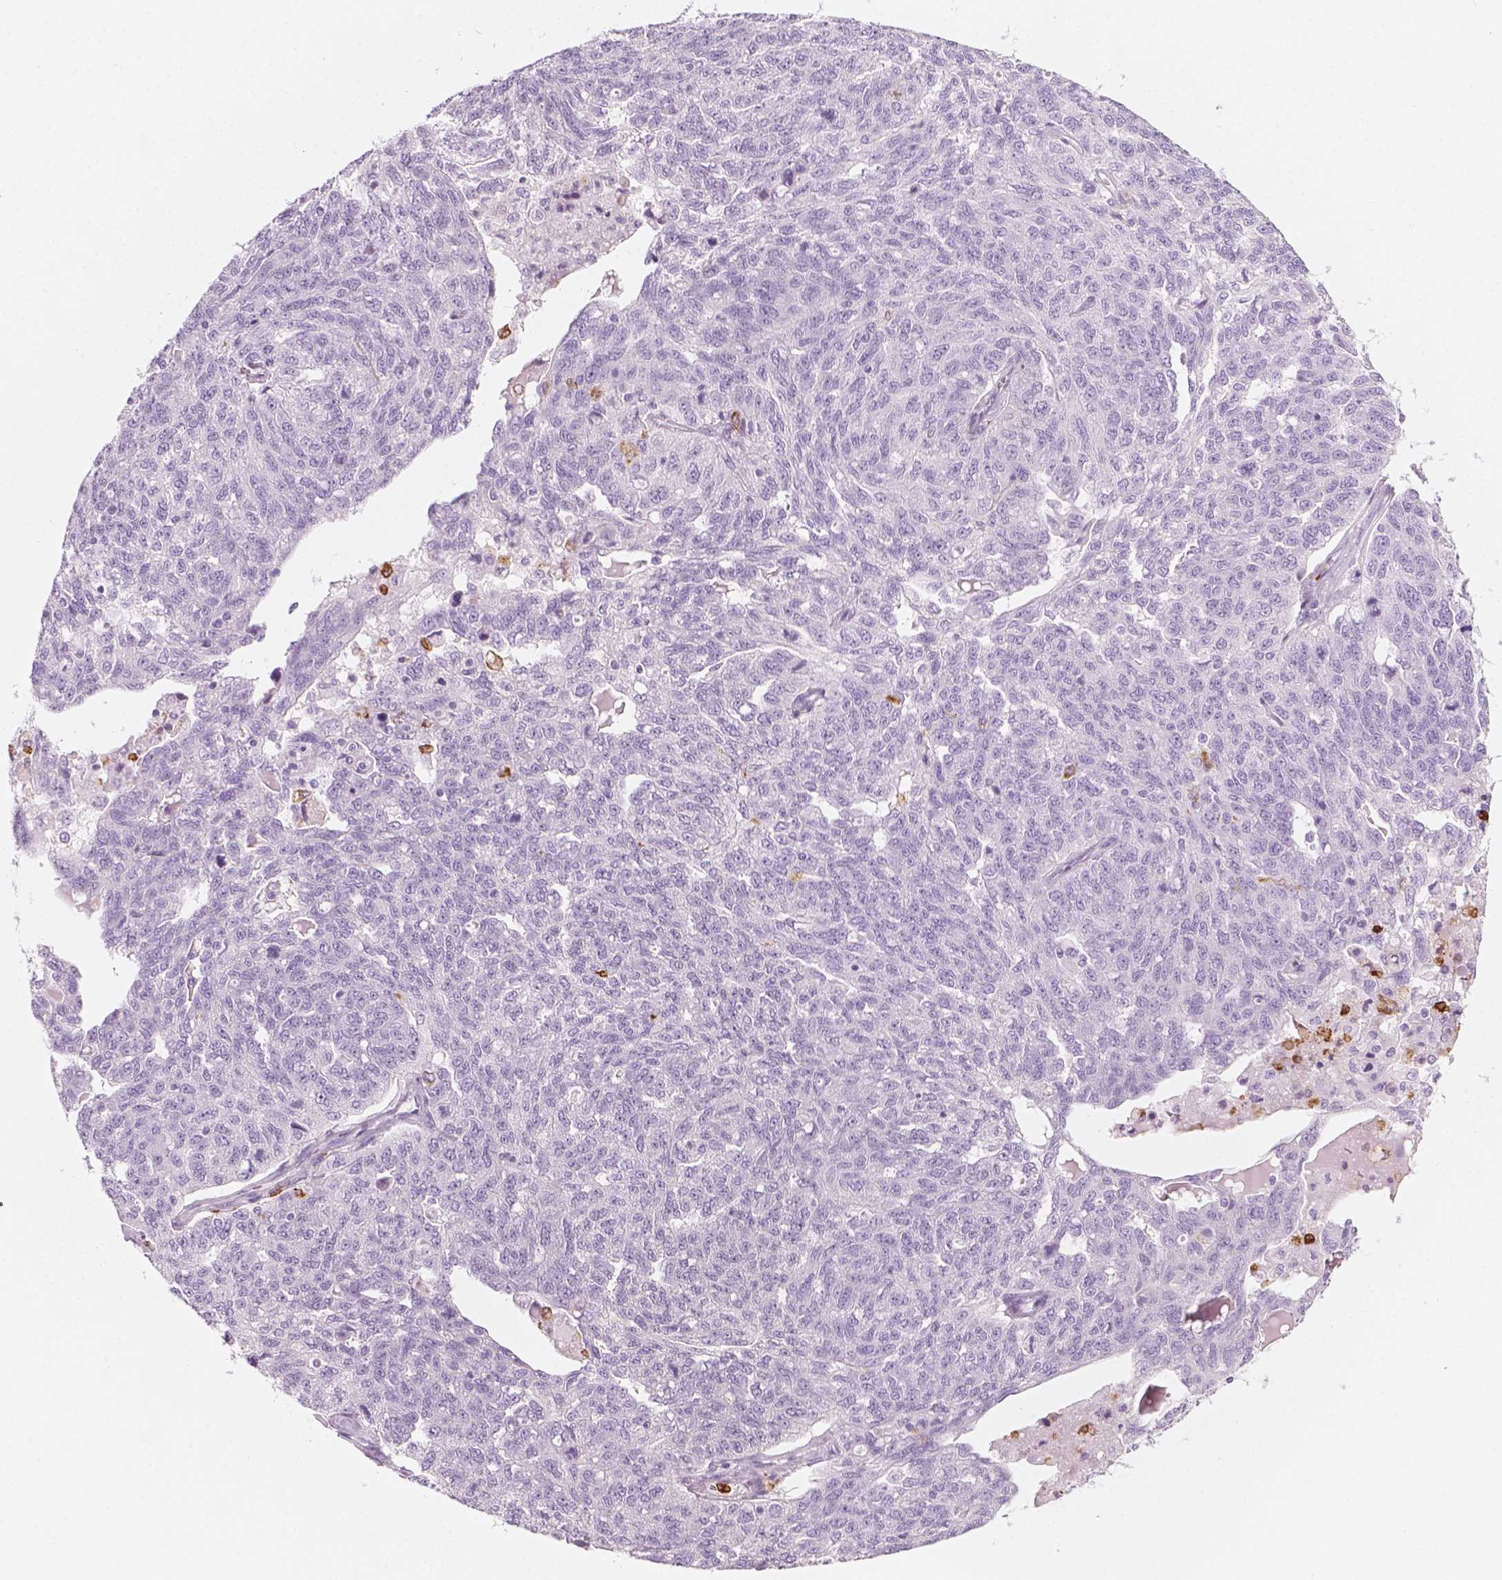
{"staining": {"intensity": "negative", "quantity": "none", "location": "none"}, "tissue": "ovarian cancer", "cell_type": "Tumor cells", "image_type": "cancer", "snomed": [{"axis": "morphology", "description": "Cystadenocarcinoma, serous, NOS"}, {"axis": "topography", "description": "Ovary"}], "caption": "Immunohistochemistry image of human ovarian cancer stained for a protein (brown), which displays no positivity in tumor cells. (DAB immunohistochemistry with hematoxylin counter stain).", "gene": "CES1", "patient": {"sex": "female", "age": 71}}